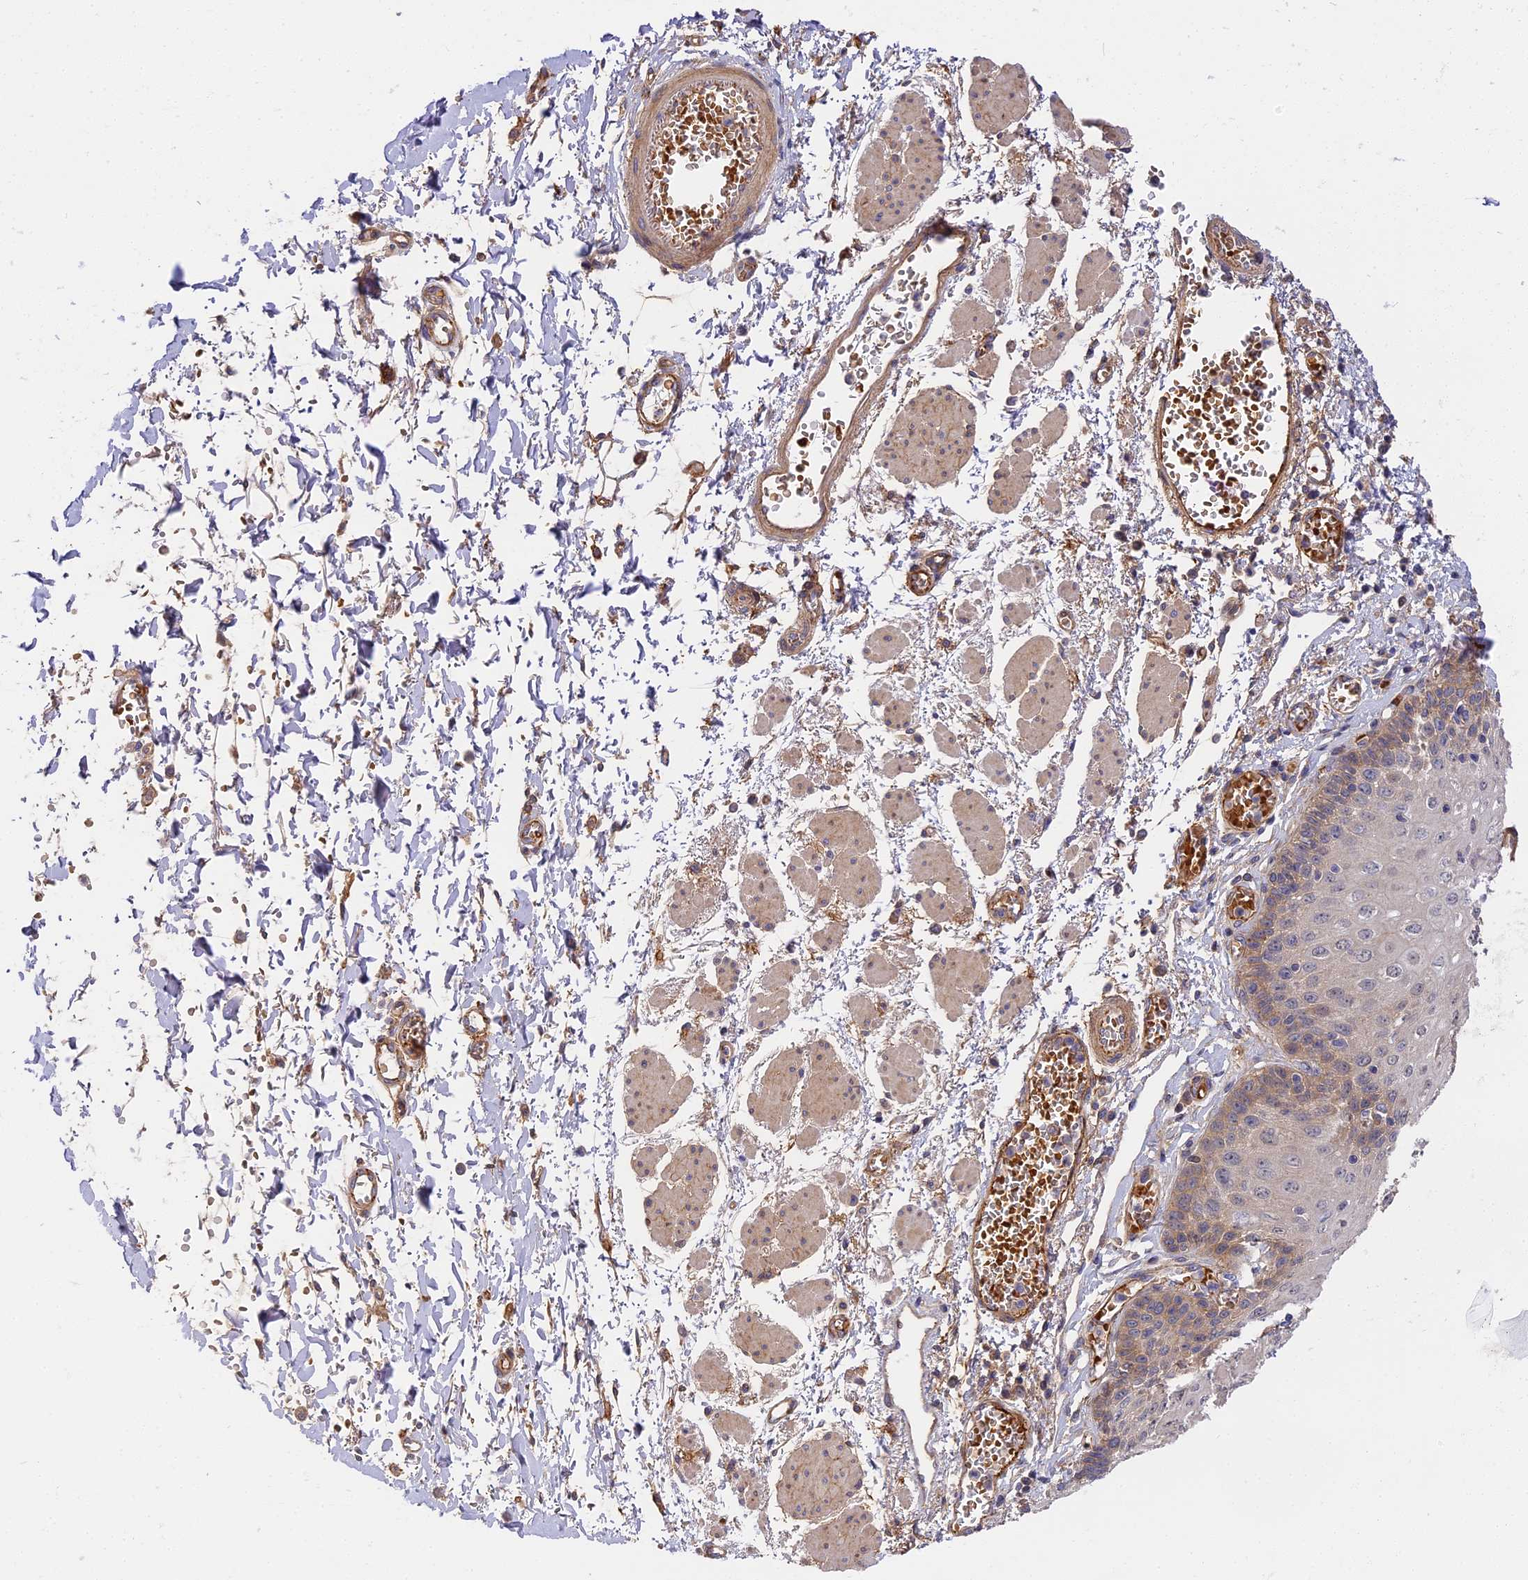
{"staining": {"intensity": "moderate", "quantity": "<25%", "location": "cytoplasmic/membranous,nuclear"}, "tissue": "esophagus", "cell_type": "Squamous epithelial cells", "image_type": "normal", "snomed": [{"axis": "morphology", "description": "Normal tissue, NOS"}, {"axis": "topography", "description": "Esophagus"}], "caption": "IHC staining of benign esophagus, which exhibits low levels of moderate cytoplasmic/membranous,nuclear staining in approximately <25% of squamous epithelial cells indicating moderate cytoplasmic/membranous,nuclear protein expression. The staining was performed using DAB (brown) for protein detection and nuclei were counterstained in hematoxylin (blue).", "gene": "MISP3", "patient": {"sex": "male", "age": 81}}